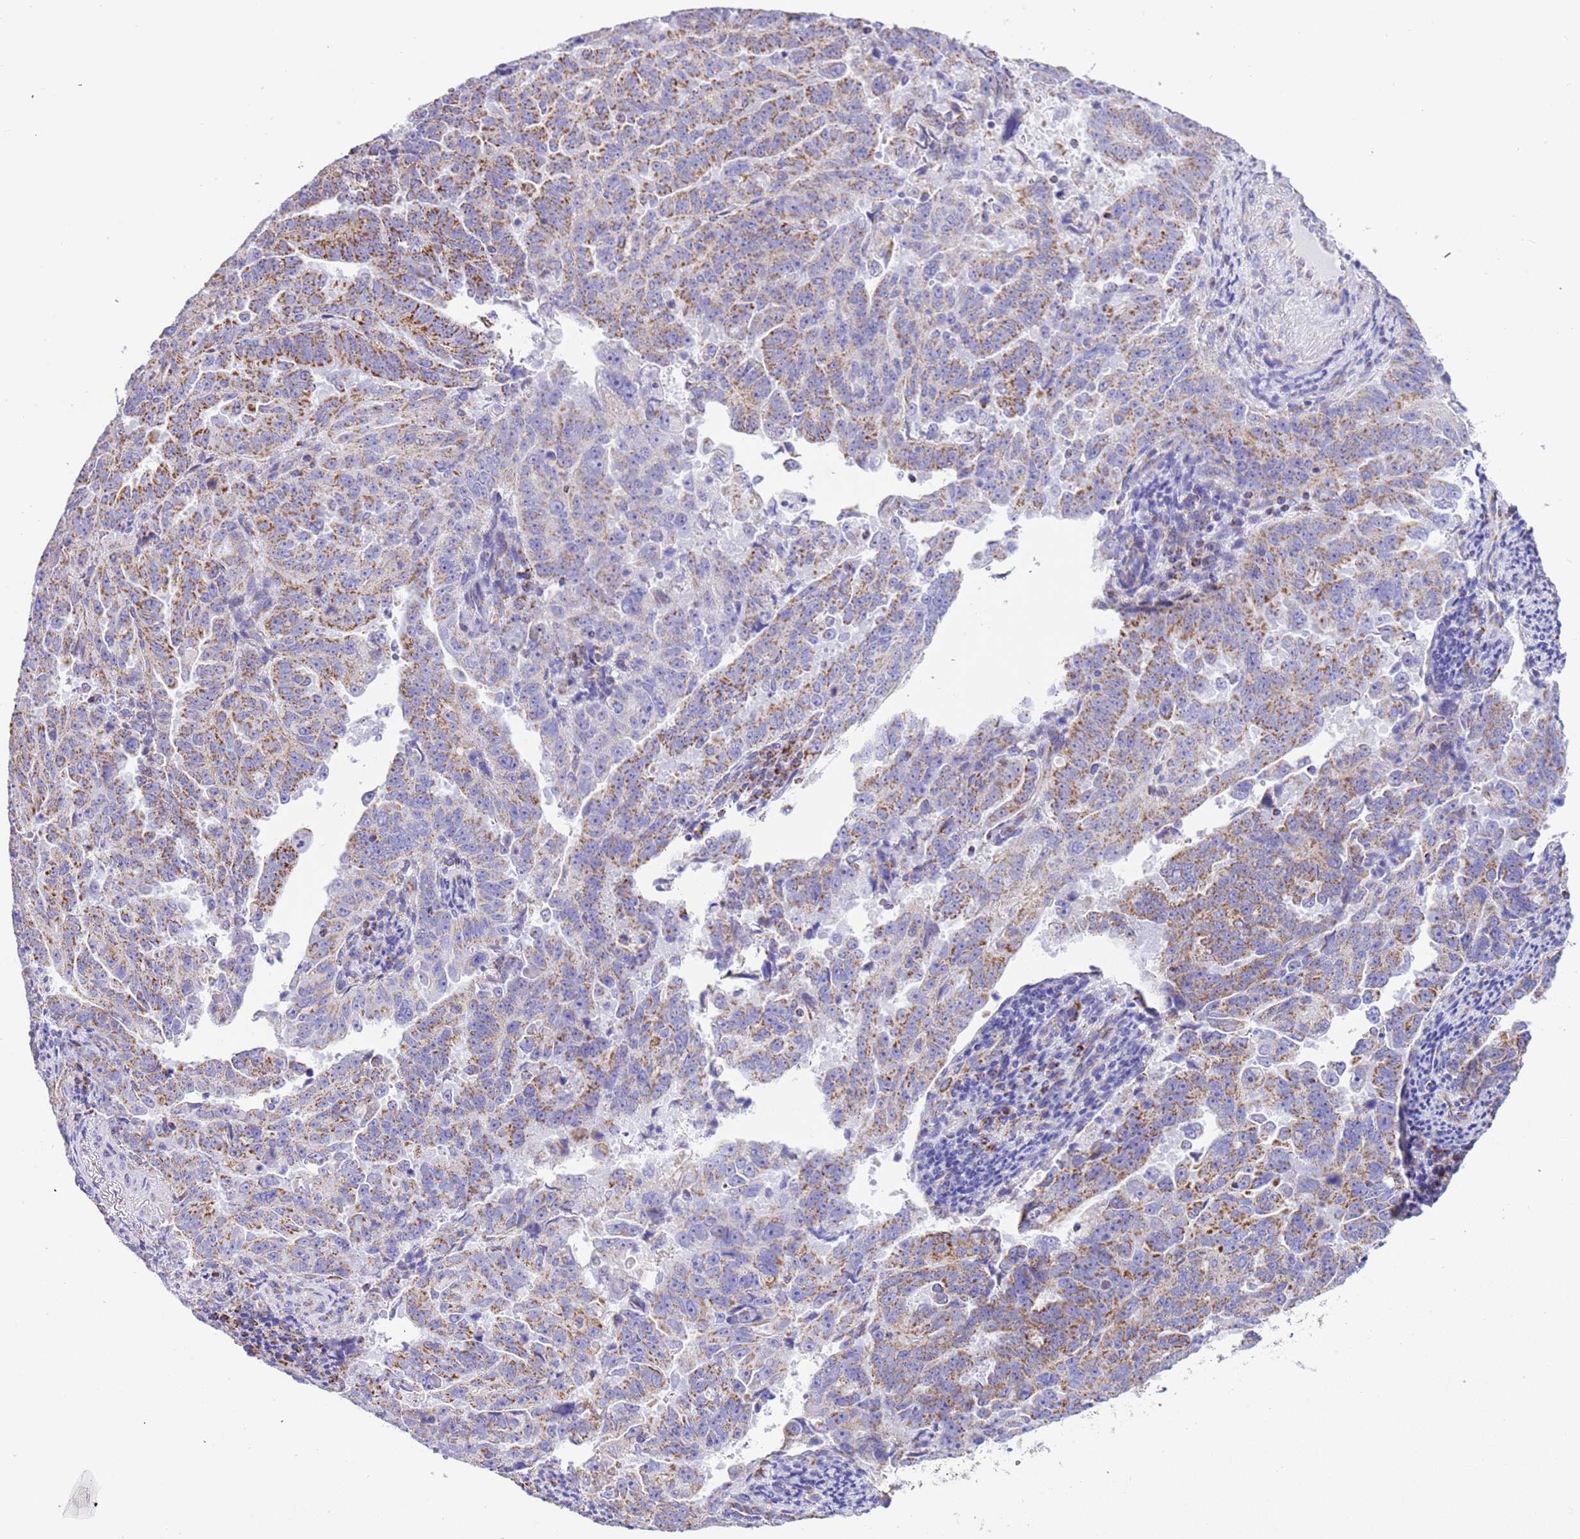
{"staining": {"intensity": "moderate", "quantity": ">75%", "location": "cytoplasmic/membranous"}, "tissue": "endometrial cancer", "cell_type": "Tumor cells", "image_type": "cancer", "snomed": [{"axis": "morphology", "description": "Adenocarcinoma, NOS"}, {"axis": "topography", "description": "Endometrium"}], "caption": "Immunohistochemistry micrograph of endometrial cancer (adenocarcinoma) stained for a protein (brown), which exhibits medium levels of moderate cytoplasmic/membranous positivity in approximately >75% of tumor cells.", "gene": "SUCLG2", "patient": {"sex": "female", "age": 65}}